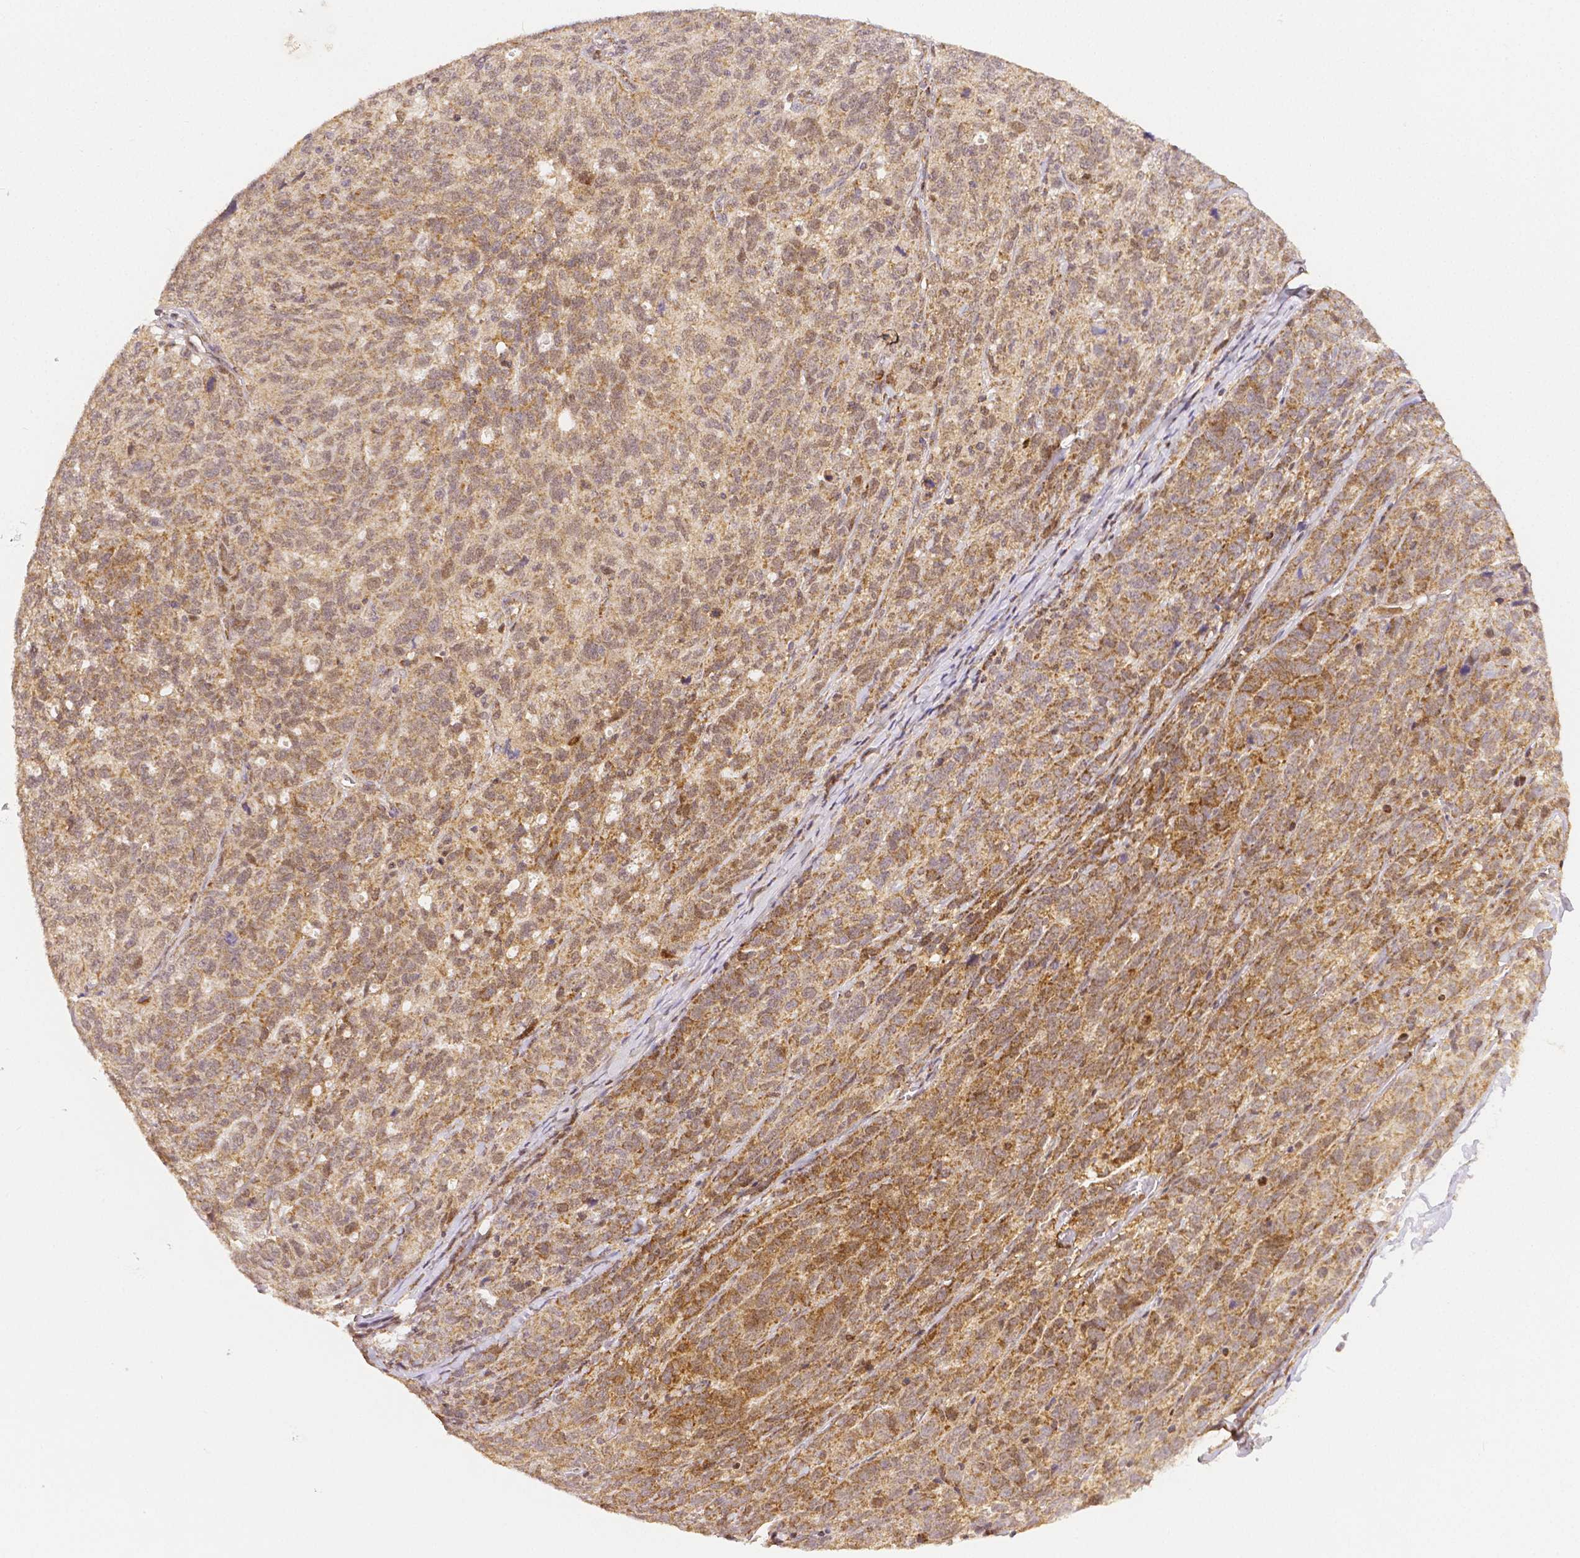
{"staining": {"intensity": "moderate", "quantity": ">75%", "location": "cytoplasmic/membranous,nuclear"}, "tissue": "ovarian cancer", "cell_type": "Tumor cells", "image_type": "cancer", "snomed": [{"axis": "morphology", "description": "Cystadenocarcinoma, serous, NOS"}, {"axis": "topography", "description": "Ovary"}], "caption": "Ovarian cancer stained with a brown dye exhibits moderate cytoplasmic/membranous and nuclear positive staining in approximately >75% of tumor cells.", "gene": "RHOT1", "patient": {"sex": "female", "age": 71}}